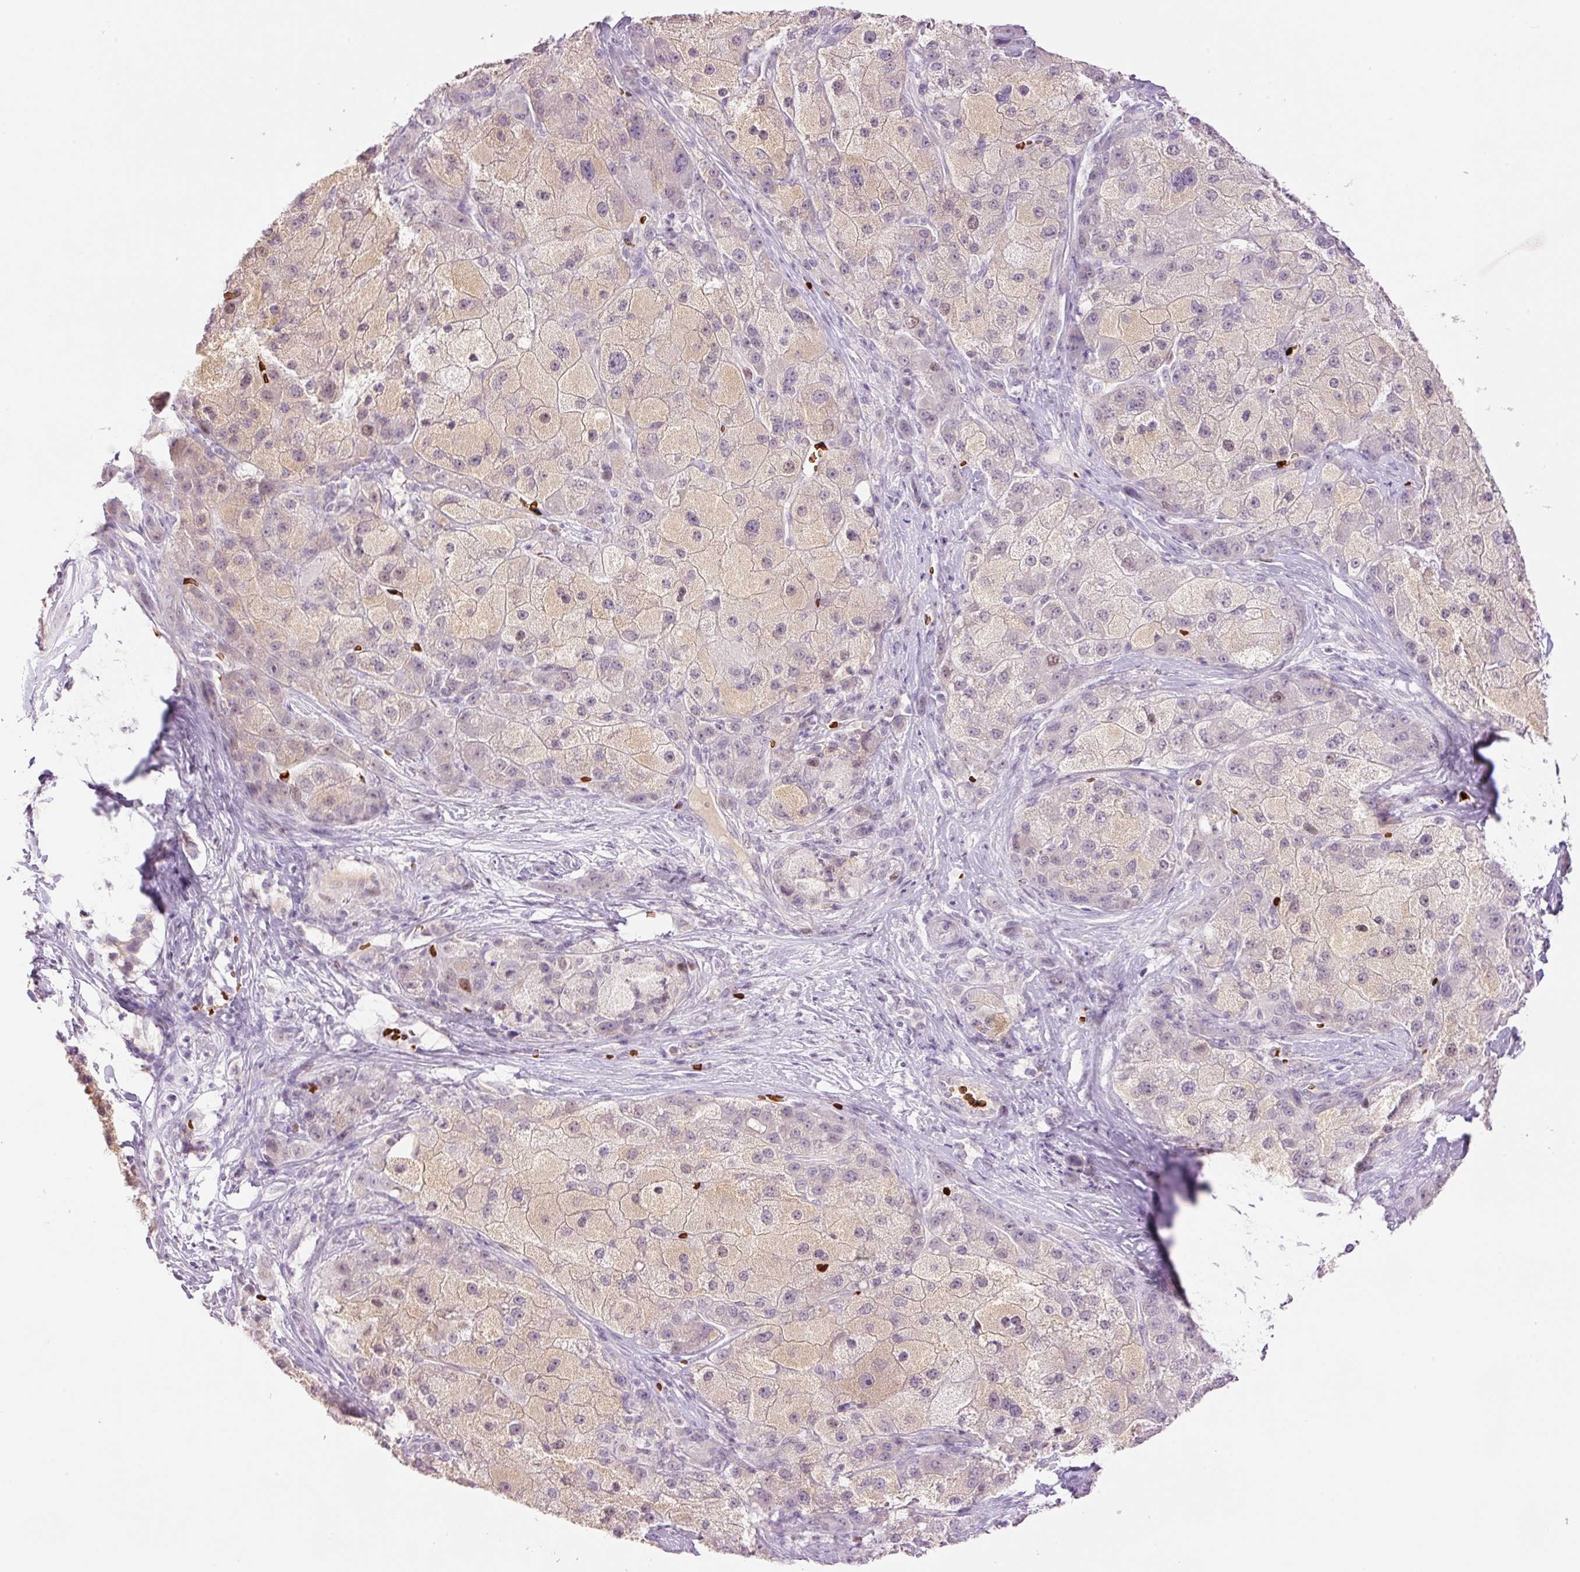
{"staining": {"intensity": "moderate", "quantity": "<25%", "location": "nuclear"}, "tissue": "liver cancer", "cell_type": "Tumor cells", "image_type": "cancer", "snomed": [{"axis": "morphology", "description": "Carcinoma, Hepatocellular, NOS"}, {"axis": "topography", "description": "Liver"}], "caption": "Brown immunohistochemical staining in liver hepatocellular carcinoma demonstrates moderate nuclear staining in approximately <25% of tumor cells. Nuclei are stained in blue.", "gene": "LY6G6D", "patient": {"sex": "male", "age": 67}}